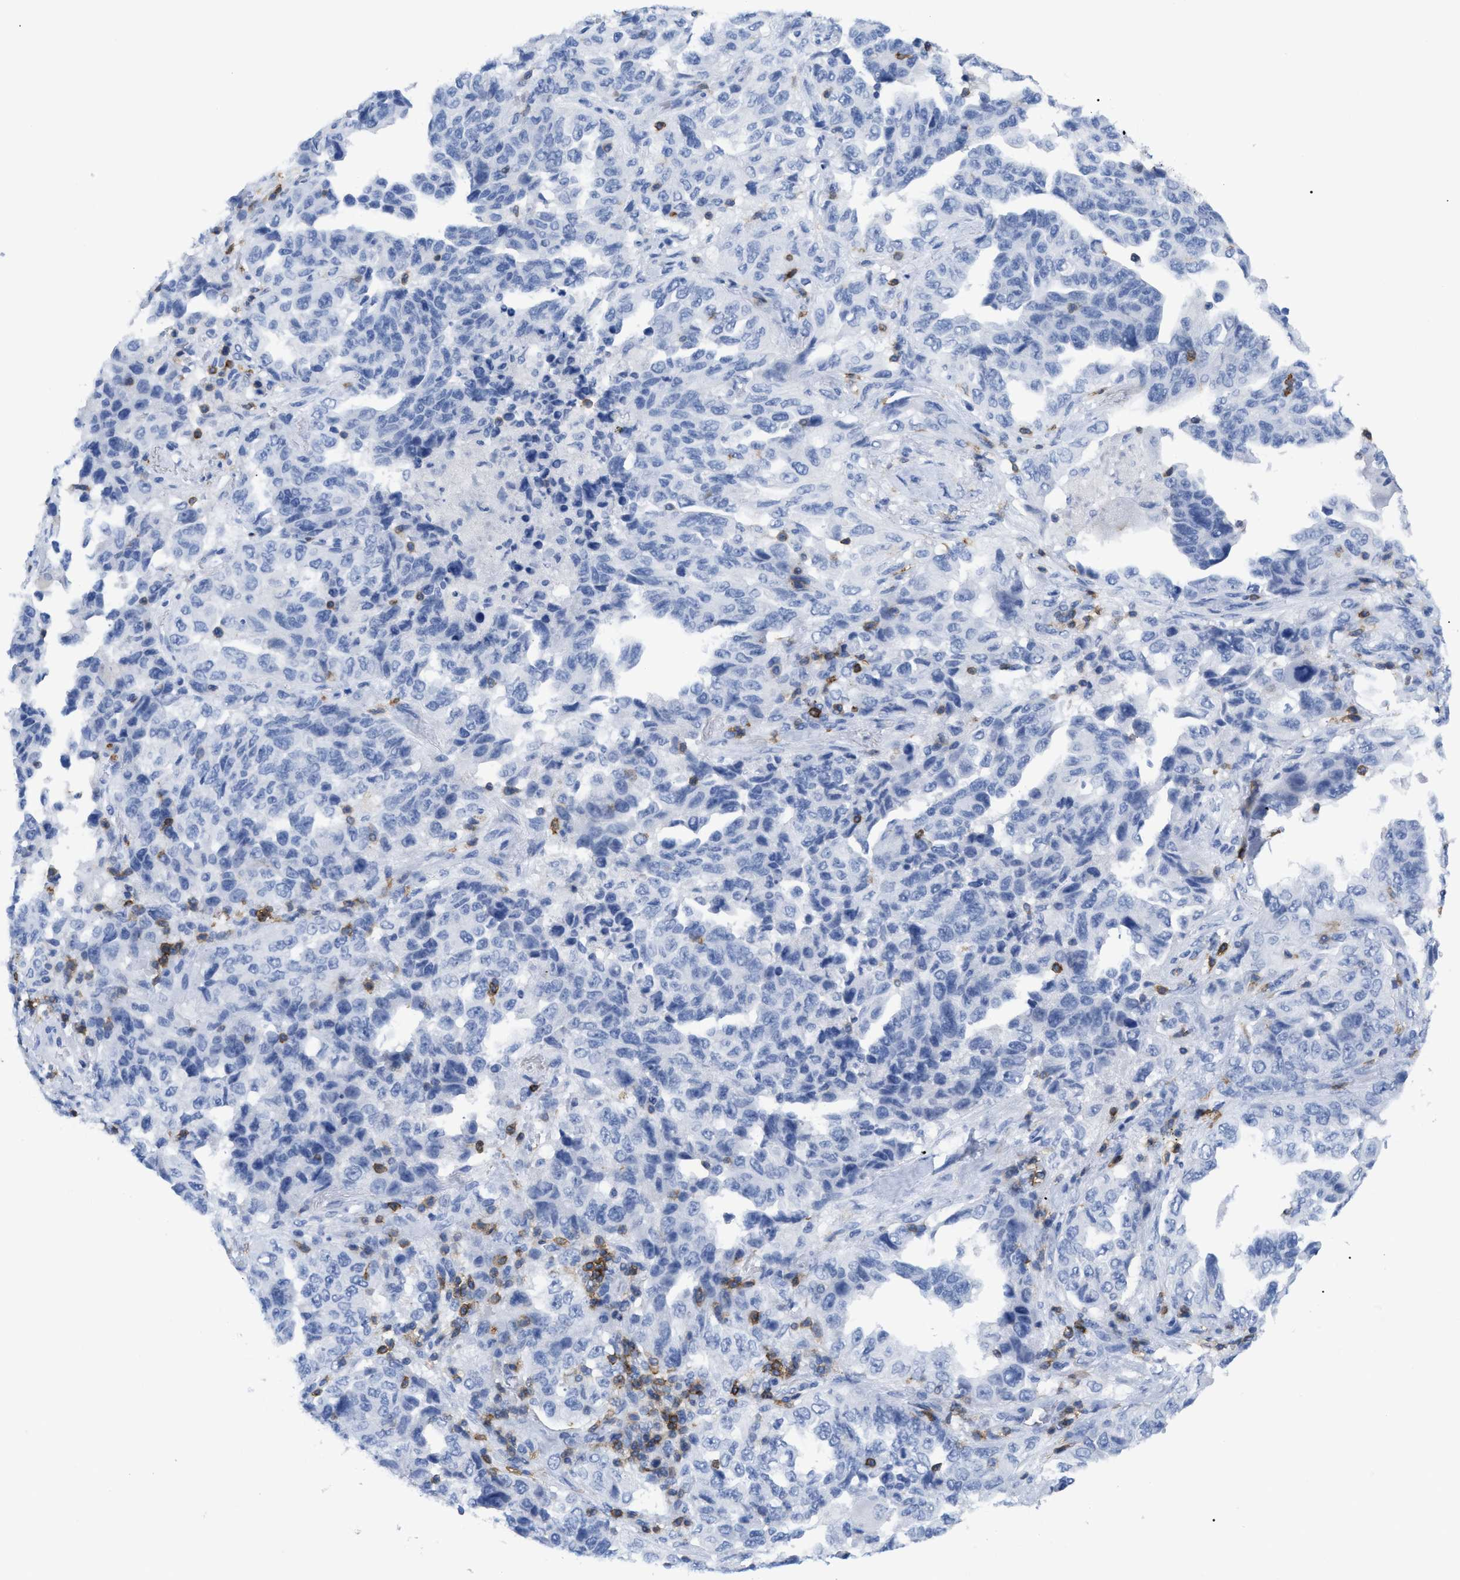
{"staining": {"intensity": "negative", "quantity": "none", "location": "none"}, "tissue": "lung cancer", "cell_type": "Tumor cells", "image_type": "cancer", "snomed": [{"axis": "morphology", "description": "Adenocarcinoma, NOS"}, {"axis": "topography", "description": "Lung"}], "caption": "IHC of lung adenocarcinoma demonstrates no positivity in tumor cells.", "gene": "CD5", "patient": {"sex": "female", "age": 51}}